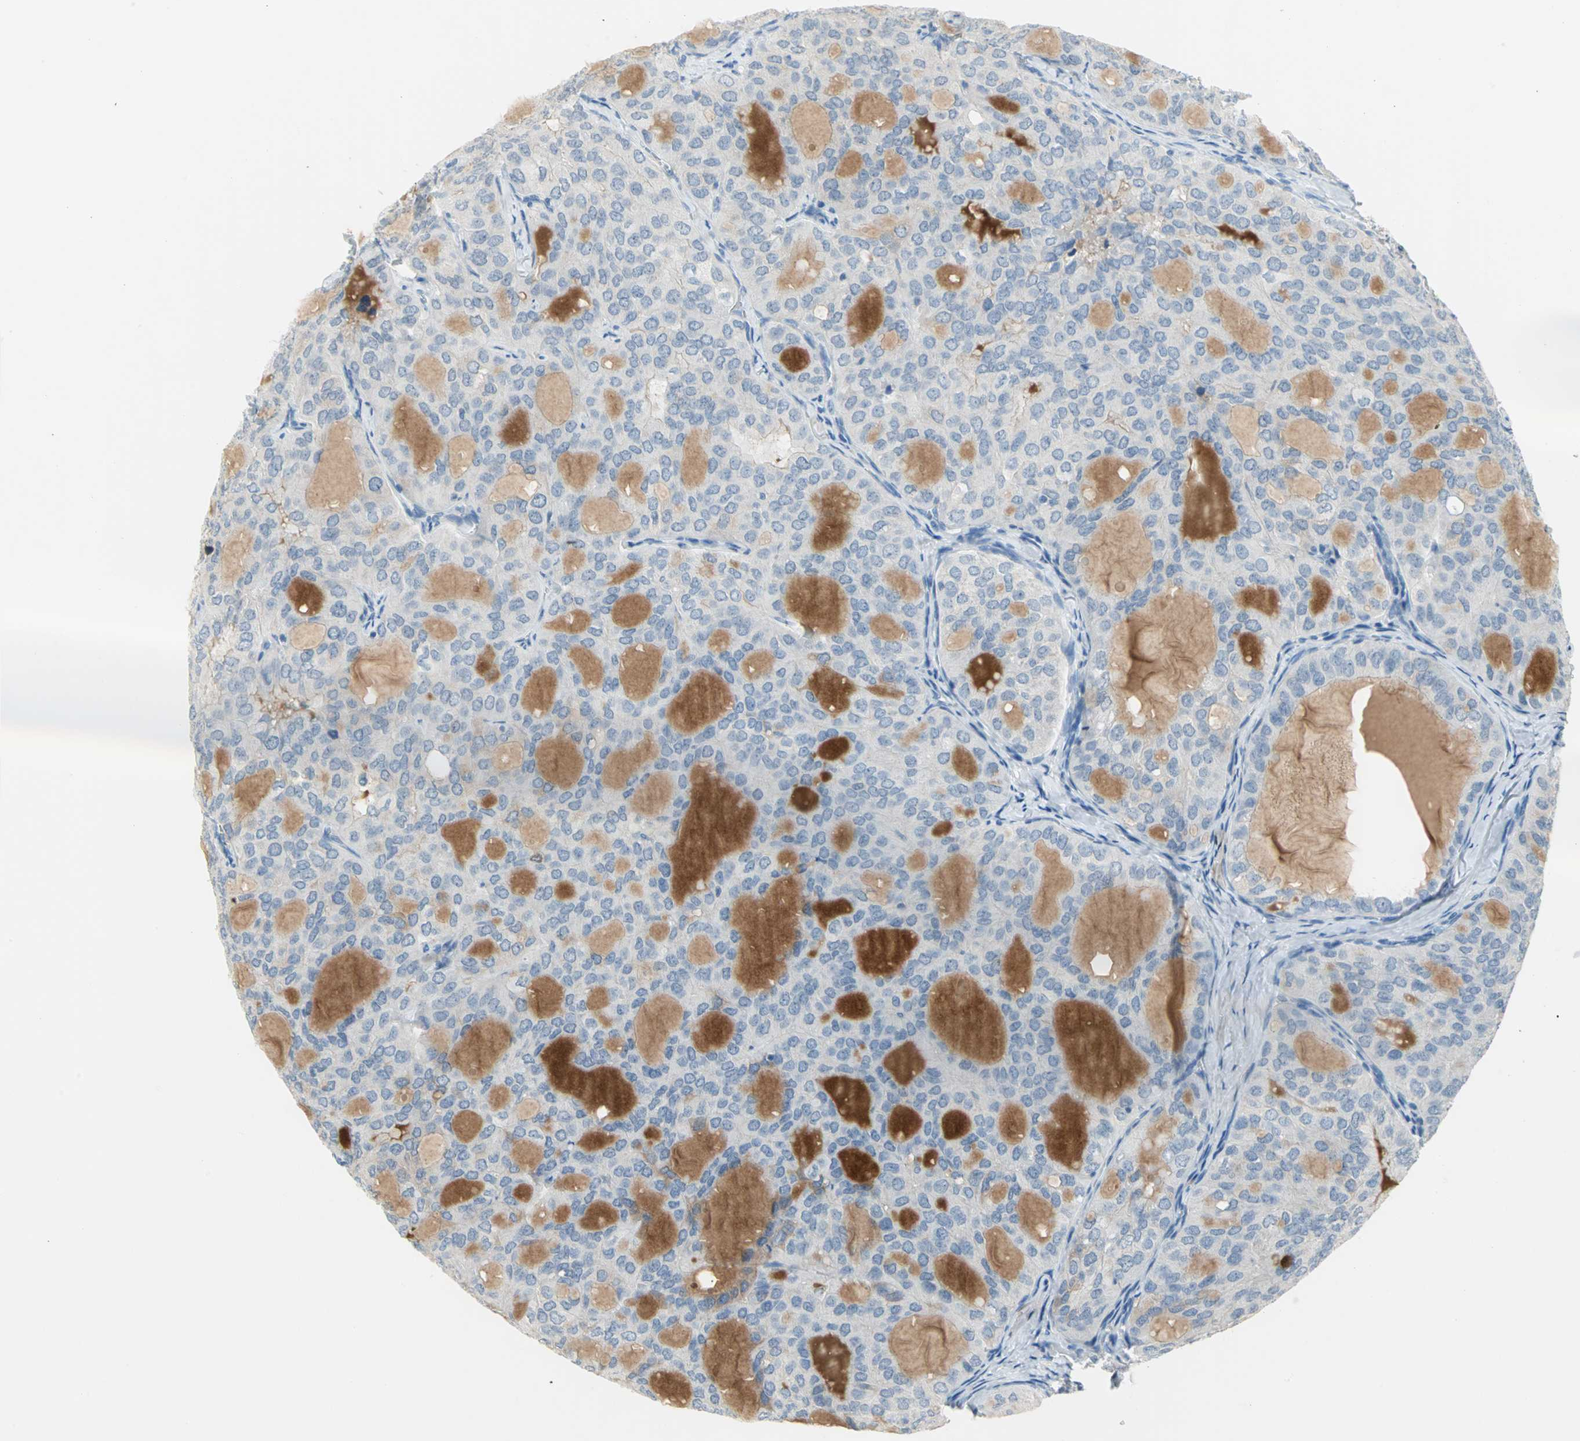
{"staining": {"intensity": "negative", "quantity": "none", "location": "none"}, "tissue": "thyroid cancer", "cell_type": "Tumor cells", "image_type": "cancer", "snomed": [{"axis": "morphology", "description": "Follicular adenoma carcinoma, NOS"}, {"axis": "topography", "description": "Thyroid gland"}], "caption": "Immunohistochemistry of human thyroid cancer exhibits no staining in tumor cells.", "gene": "ZIC1", "patient": {"sex": "male", "age": 75}}